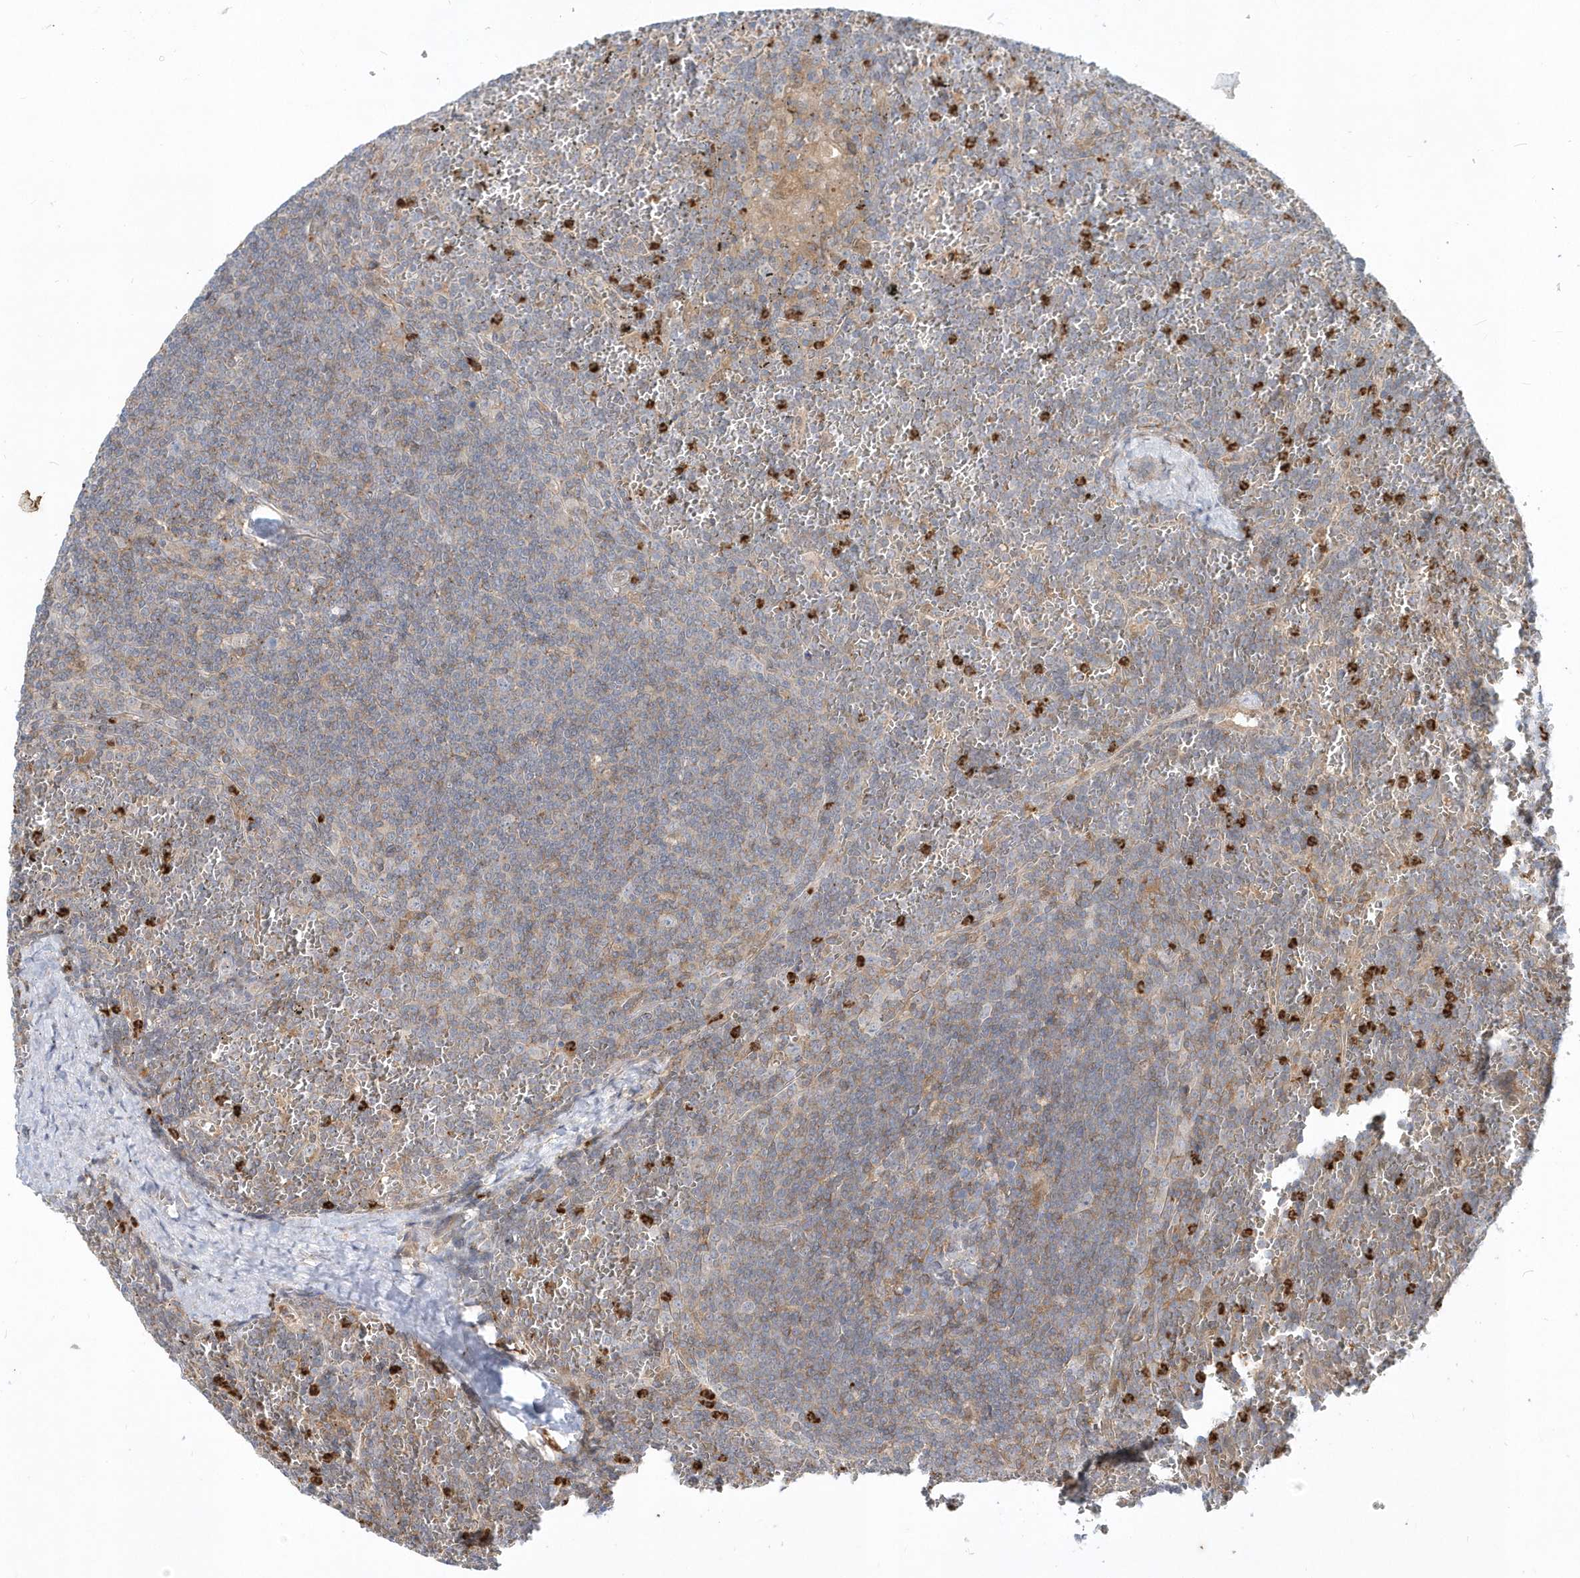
{"staining": {"intensity": "weak", "quantity": "<25%", "location": "cytoplasmic/membranous"}, "tissue": "lymphoma", "cell_type": "Tumor cells", "image_type": "cancer", "snomed": [{"axis": "morphology", "description": "Malignant lymphoma, non-Hodgkin's type, Low grade"}, {"axis": "topography", "description": "Spleen"}], "caption": "Immunohistochemical staining of human lymphoma demonstrates no significant positivity in tumor cells. (DAB (3,3'-diaminobenzidine) immunohistochemistry with hematoxylin counter stain).", "gene": "RNF7", "patient": {"sex": "female", "age": 19}}